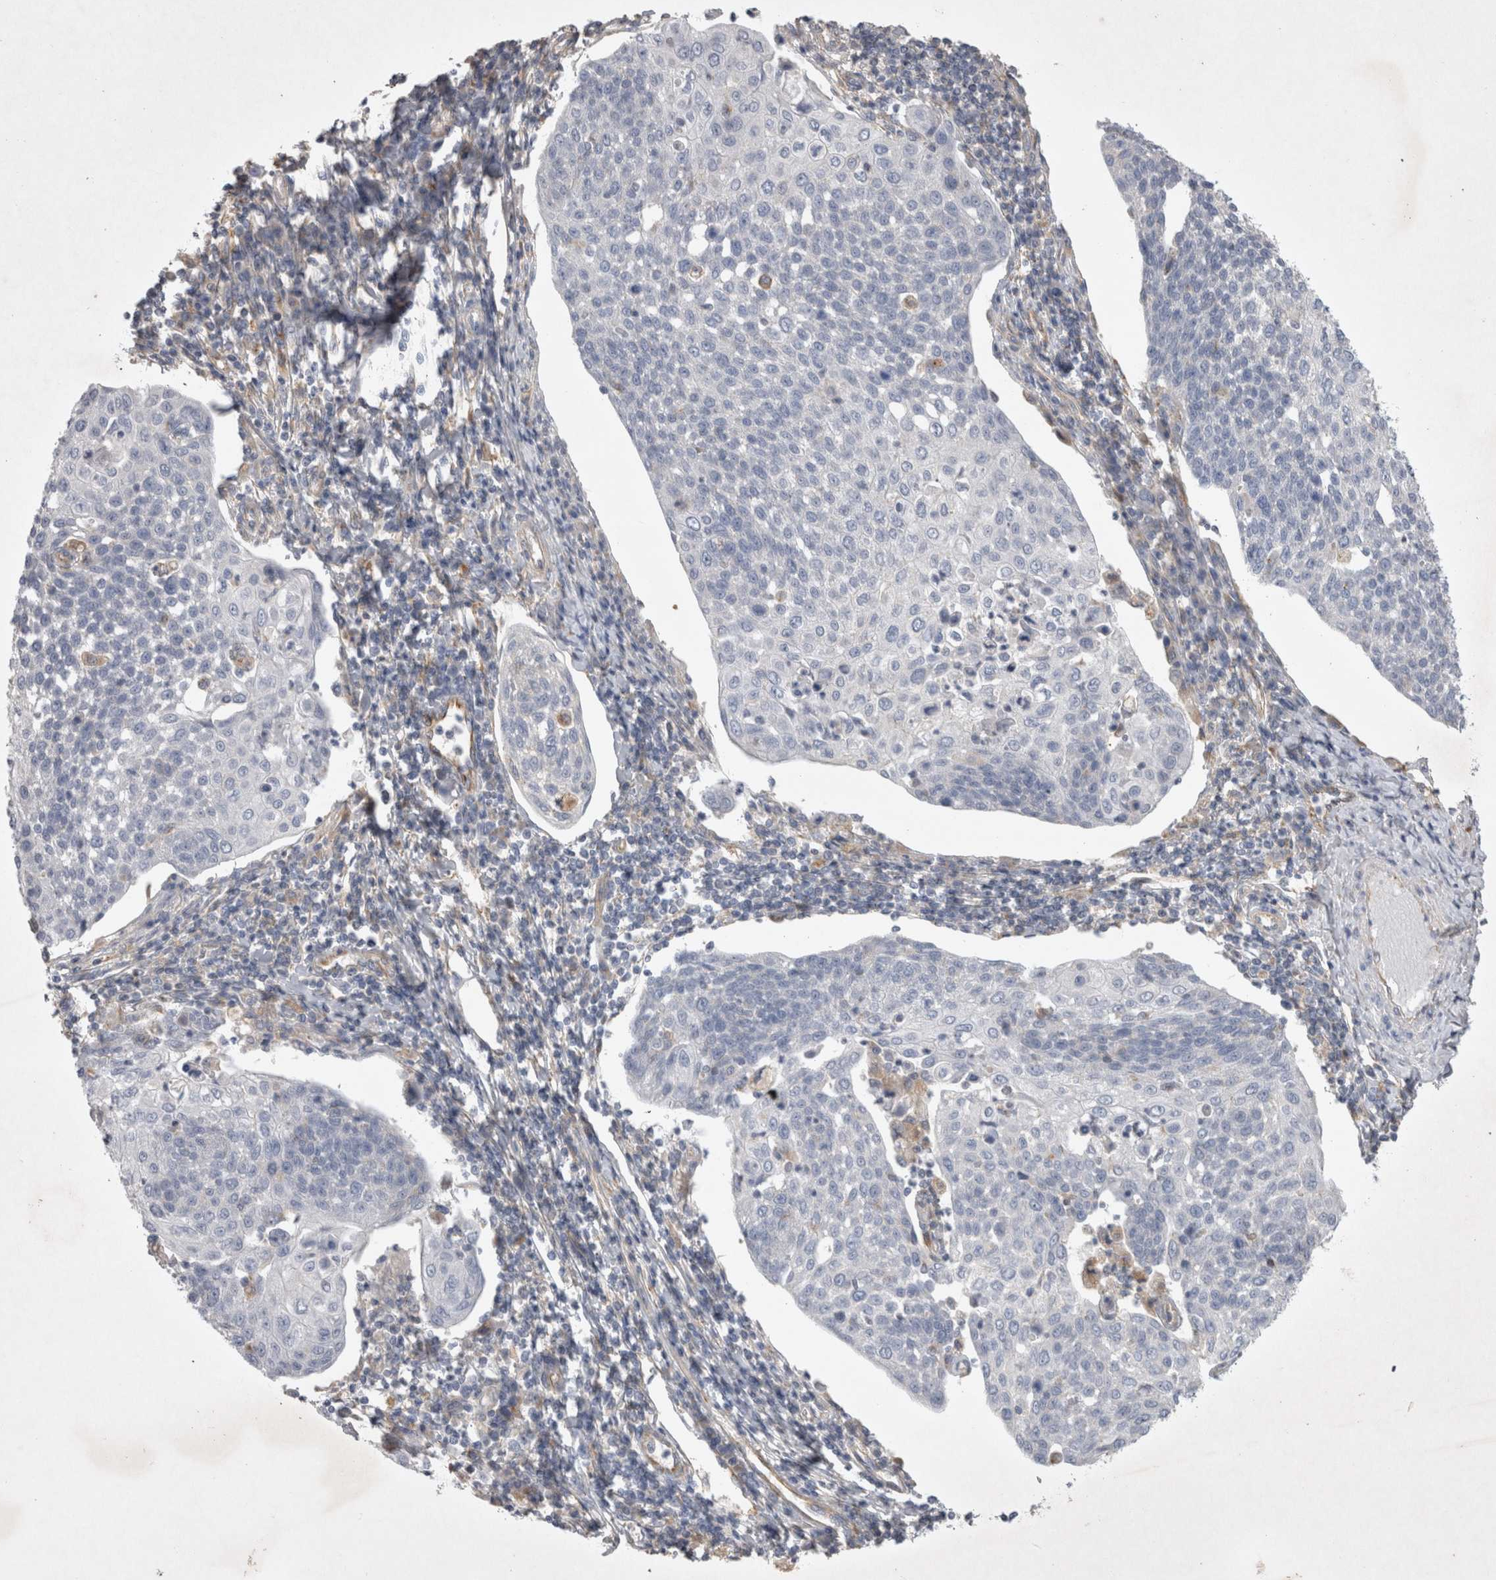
{"staining": {"intensity": "negative", "quantity": "none", "location": "none"}, "tissue": "cervical cancer", "cell_type": "Tumor cells", "image_type": "cancer", "snomed": [{"axis": "morphology", "description": "Squamous cell carcinoma, NOS"}, {"axis": "topography", "description": "Cervix"}], "caption": "Immunohistochemical staining of cervical cancer shows no significant expression in tumor cells.", "gene": "STRADB", "patient": {"sex": "female", "age": 34}}